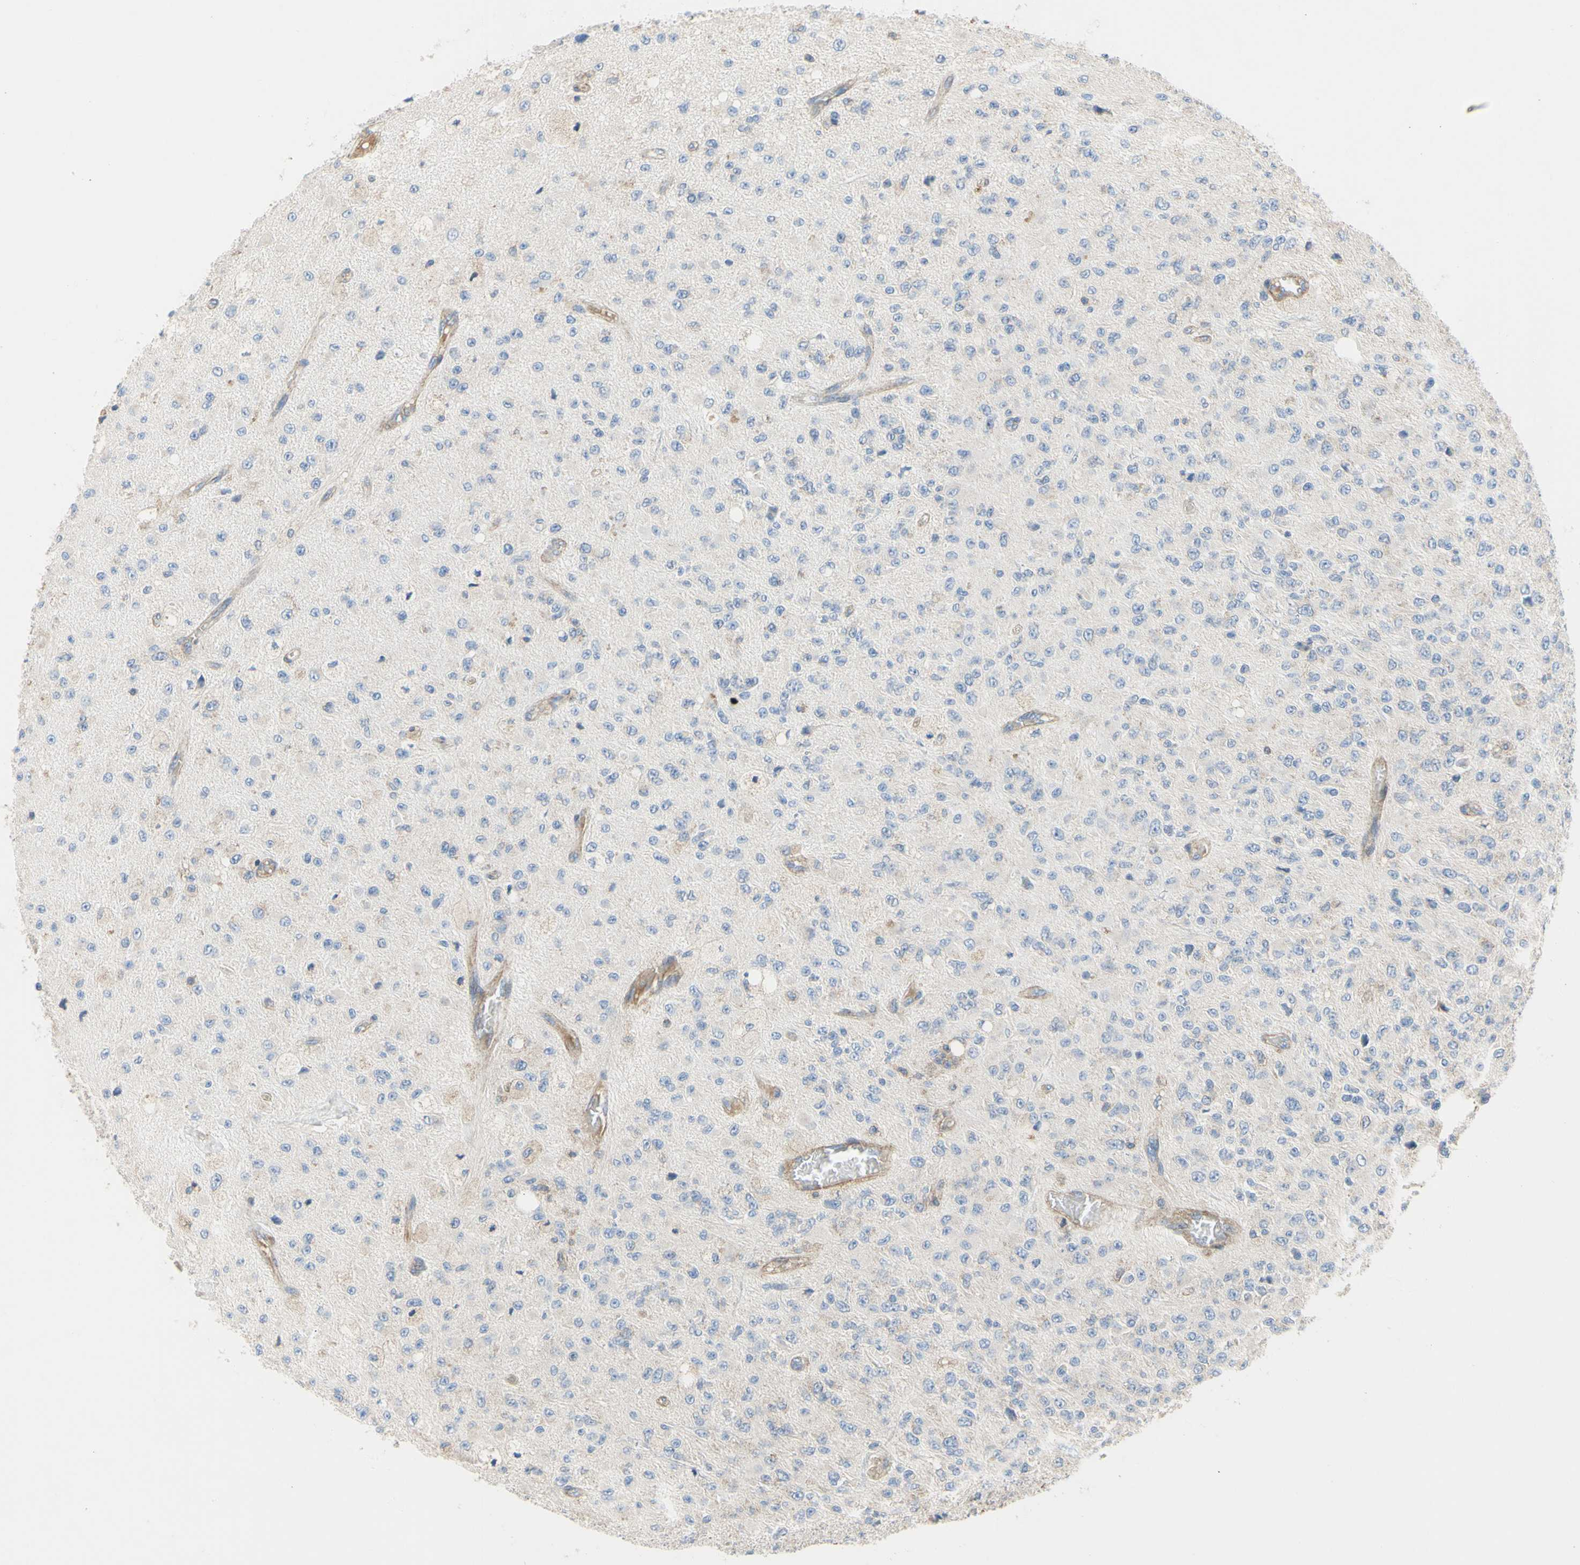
{"staining": {"intensity": "negative", "quantity": "none", "location": "none"}, "tissue": "glioma", "cell_type": "Tumor cells", "image_type": "cancer", "snomed": [{"axis": "morphology", "description": "Glioma, malignant, High grade"}, {"axis": "topography", "description": "pancreas cauda"}], "caption": "A photomicrograph of malignant glioma (high-grade) stained for a protein demonstrates no brown staining in tumor cells.", "gene": "BECN1", "patient": {"sex": "male", "age": 60}}